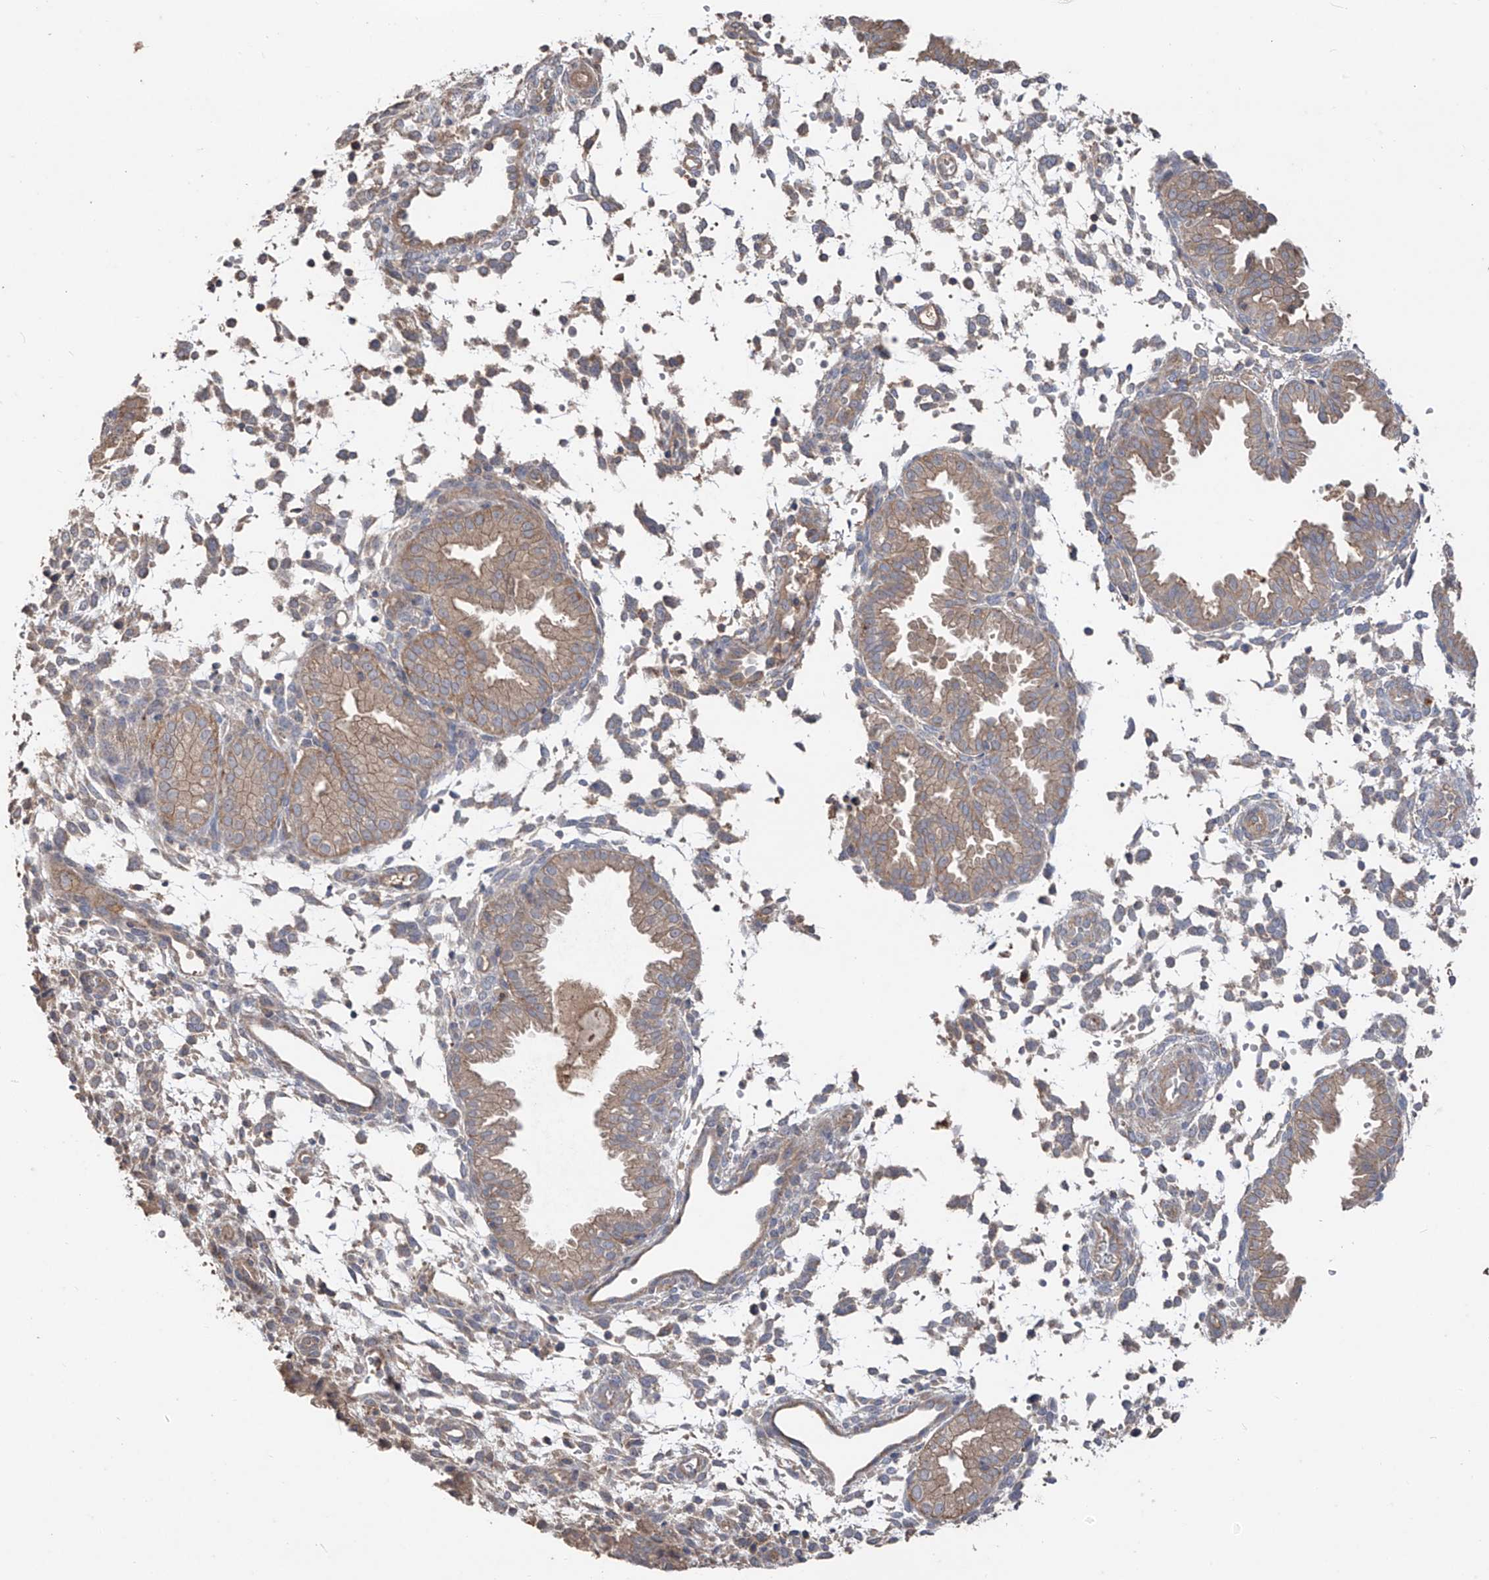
{"staining": {"intensity": "weak", "quantity": "<25%", "location": "cytoplasmic/membranous"}, "tissue": "endometrium", "cell_type": "Cells in endometrial stroma", "image_type": "normal", "snomed": [{"axis": "morphology", "description": "Normal tissue, NOS"}, {"axis": "topography", "description": "Endometrium"}], "caption": "DAB (3,3'-diaminobenzidine) immunohistochemical staining of benign endometrium displays no significant positivity in cells in endometrial stroma.", "gene": "EDN1", "patient": {"sex": "female", "age": 33}}